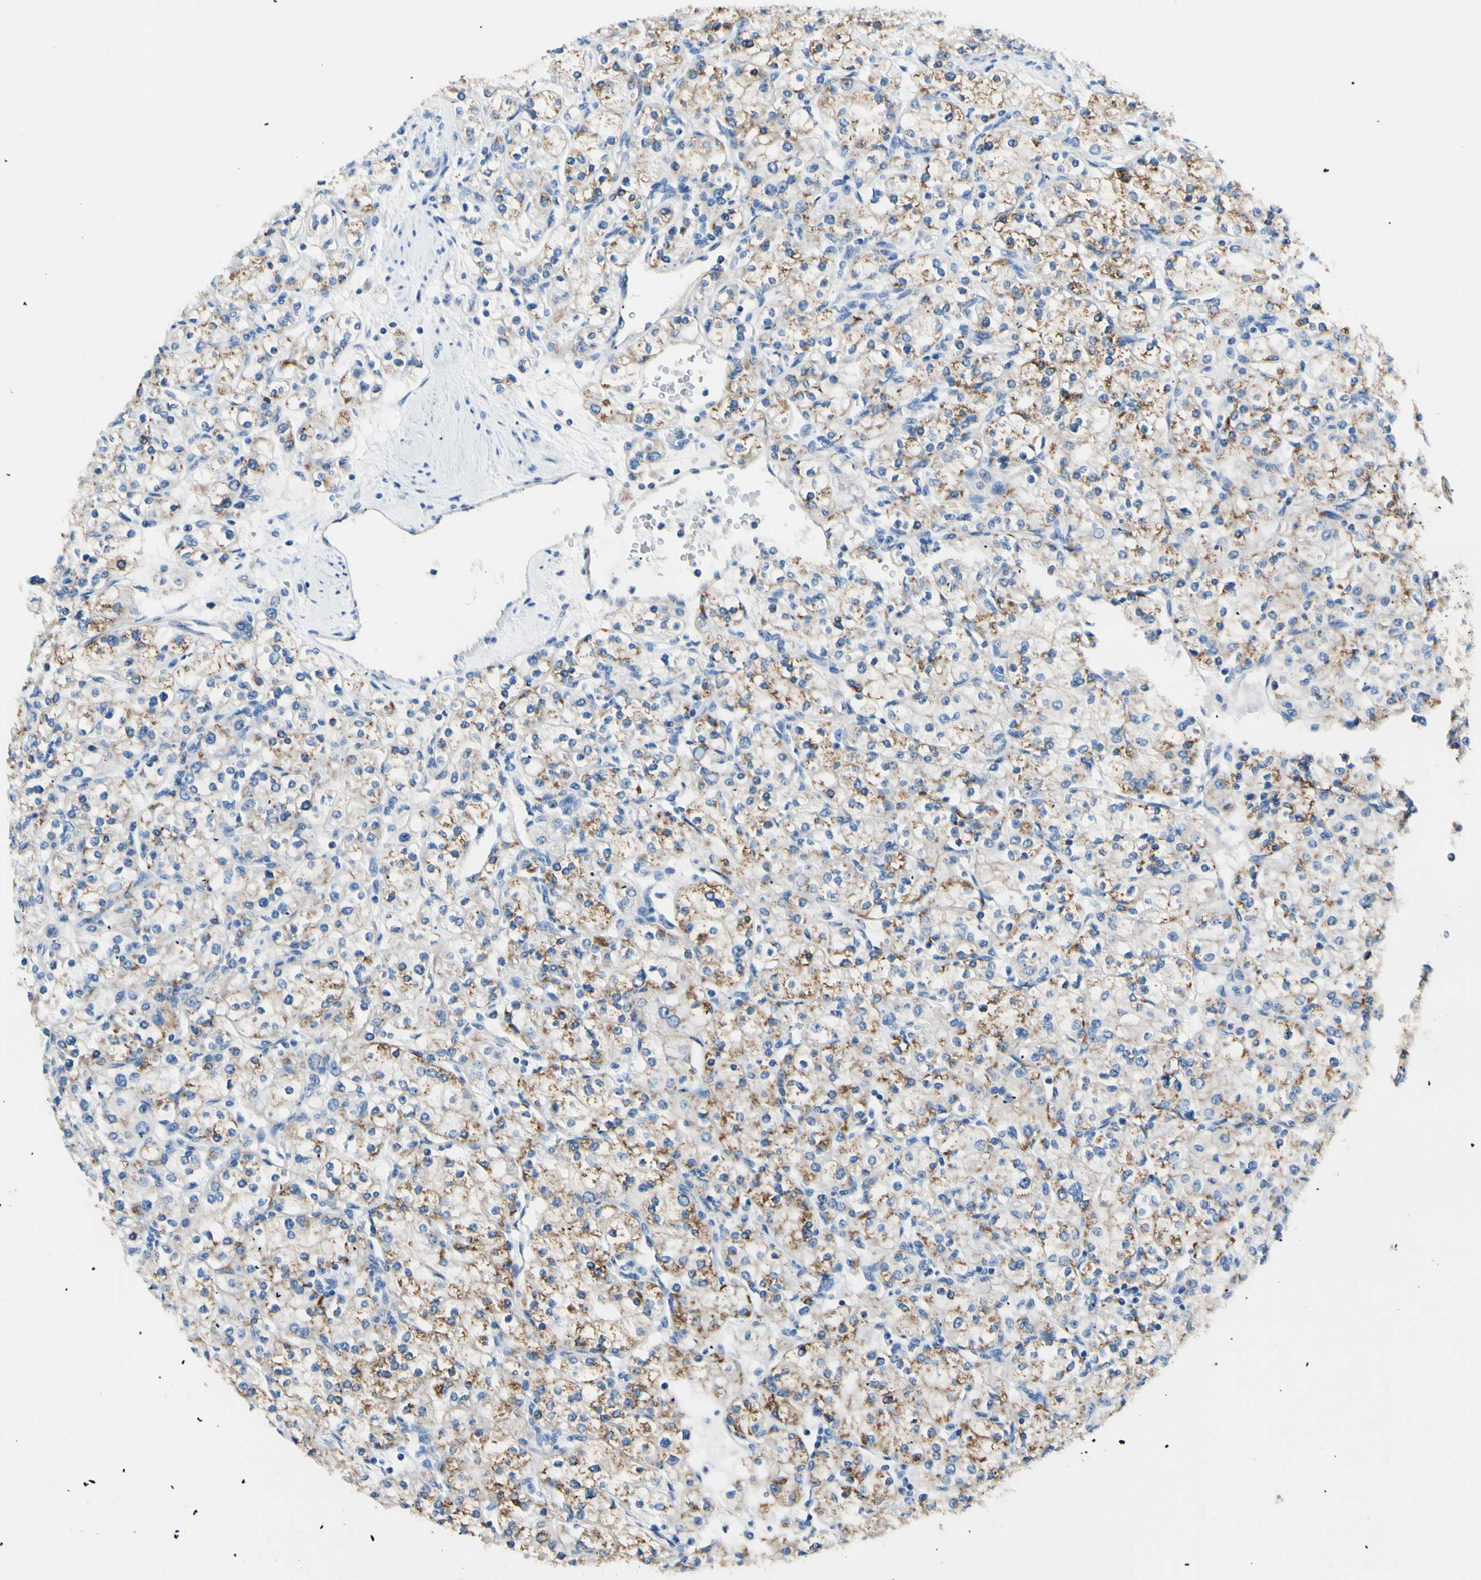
{"staining": {"intensity": "moderate", "quantity": ">75%", "location": "cytoplasmic/membranous"}, "tissue": "renal cancer", "cell_type": "Tumor cells", "image_type": "cancer", "snomed": [{"axis": "morphology", "description": "Adenocarcinoma, NOS"}, {"axis": "topography", "description": "Kidney"}], "caption": "A medium amount of moderate cytoplasmic/membranous staining is seen in about >75% of tumor cells in adenocarcinoma (renal) tissue. (DAB = brown stain, brightfield microscopy at high magnification).", "gene": "HPCA", "patient": {"sex": "male", "age": 77}}